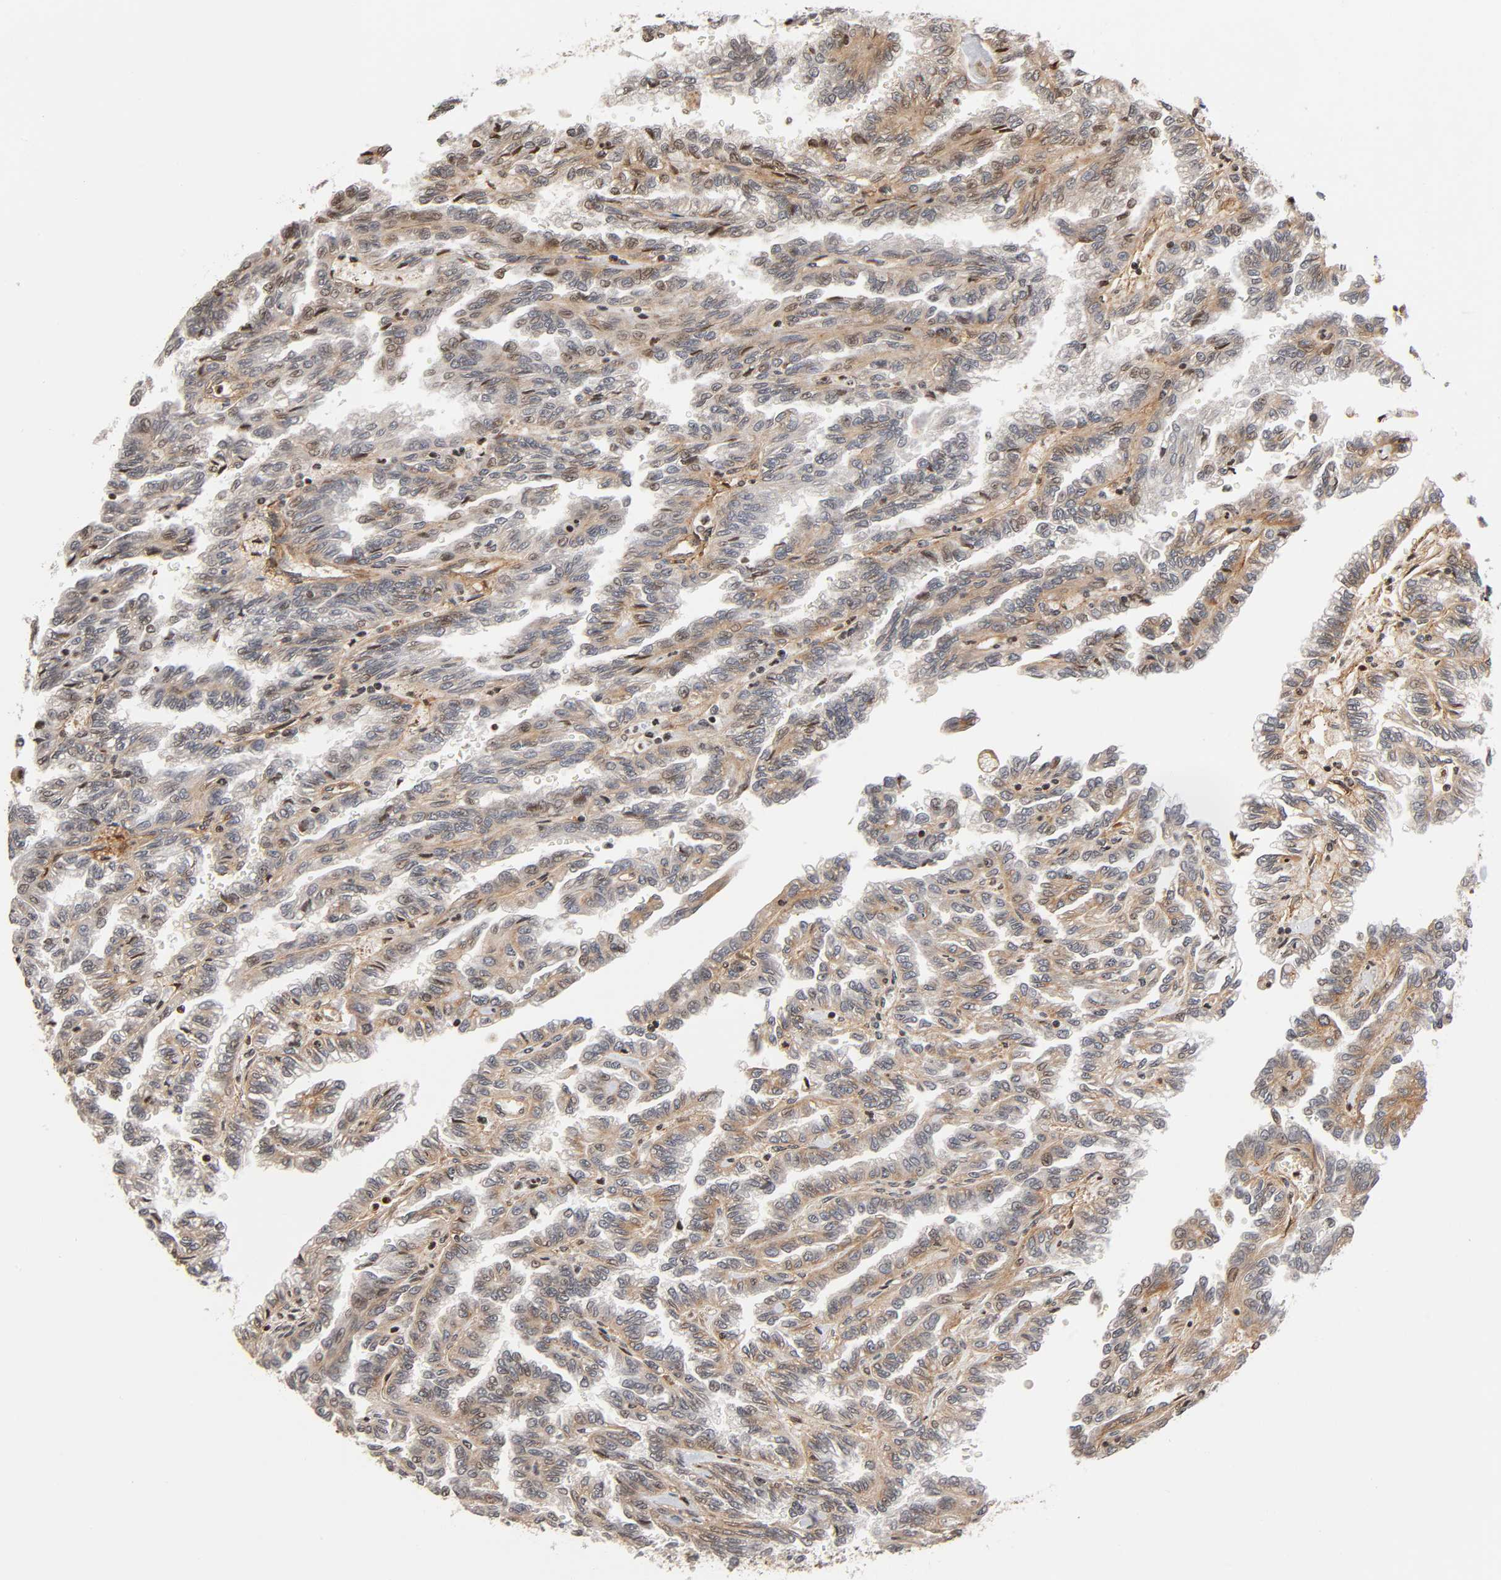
{"staining": {"intensity": "weak", "quantity": ">75%", "location": "cytoplasmic/membranous"}, "tissue": "renal cancer", "cell_type": "Tumor cells", "image_type": "cancer", "snomed": [{"axis": "morphology", "description": "Inflammation, NOS"}, {"axis": "morphology", "description": "Adenocarcinoma, NOS"}, {"axis": "topography", "description": "Kidney"}], "caption": "Renal adenocarcinoma stained with DAB (3,3'-diaminobenzidine) IHC demonstrates low levels of weak cytoplasmic/membranous expression in approximately >75% of tumor cells.", "gene": "ITGAV", "patient": {"sex": "male", "age": 68}}